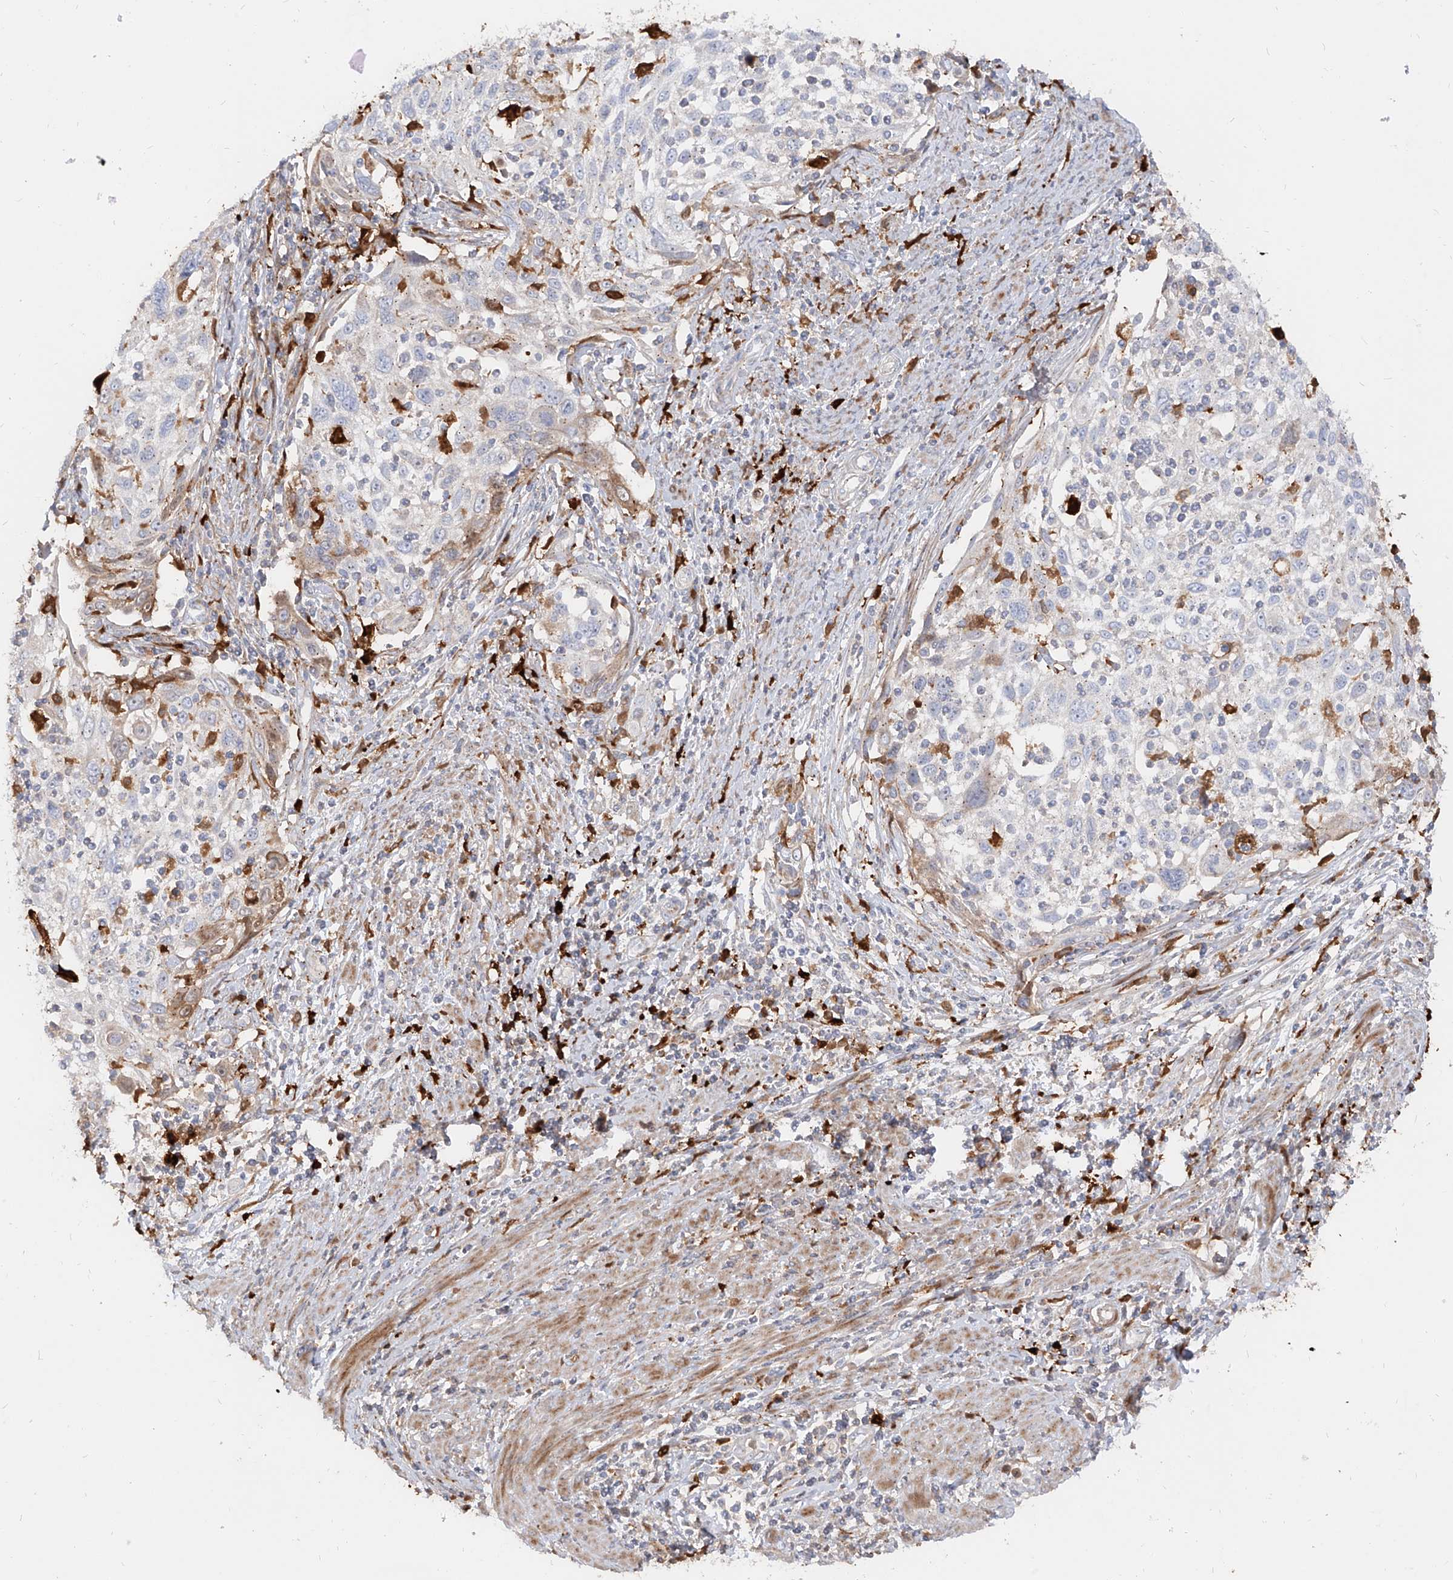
{"staining": {"intensity": "negative", "quantity": "none", "location": "none"}, "tissue": "cervical cancer", "cell_type": "Tumor cells", "image_type": "cancer", "snomed": [{"axis": "morphology", "description": "Squamous cell carcinoma, NOS"}, {"axis": "topography", "description": "Cervix"}], "caption": "Immunohistochemistry histopathology image of cervical cancer stained for a protein (brown), which demonstrates no expression in tumor cells.", "gene": "KYNU", "patient": {"sex": "female", "age": 70}}